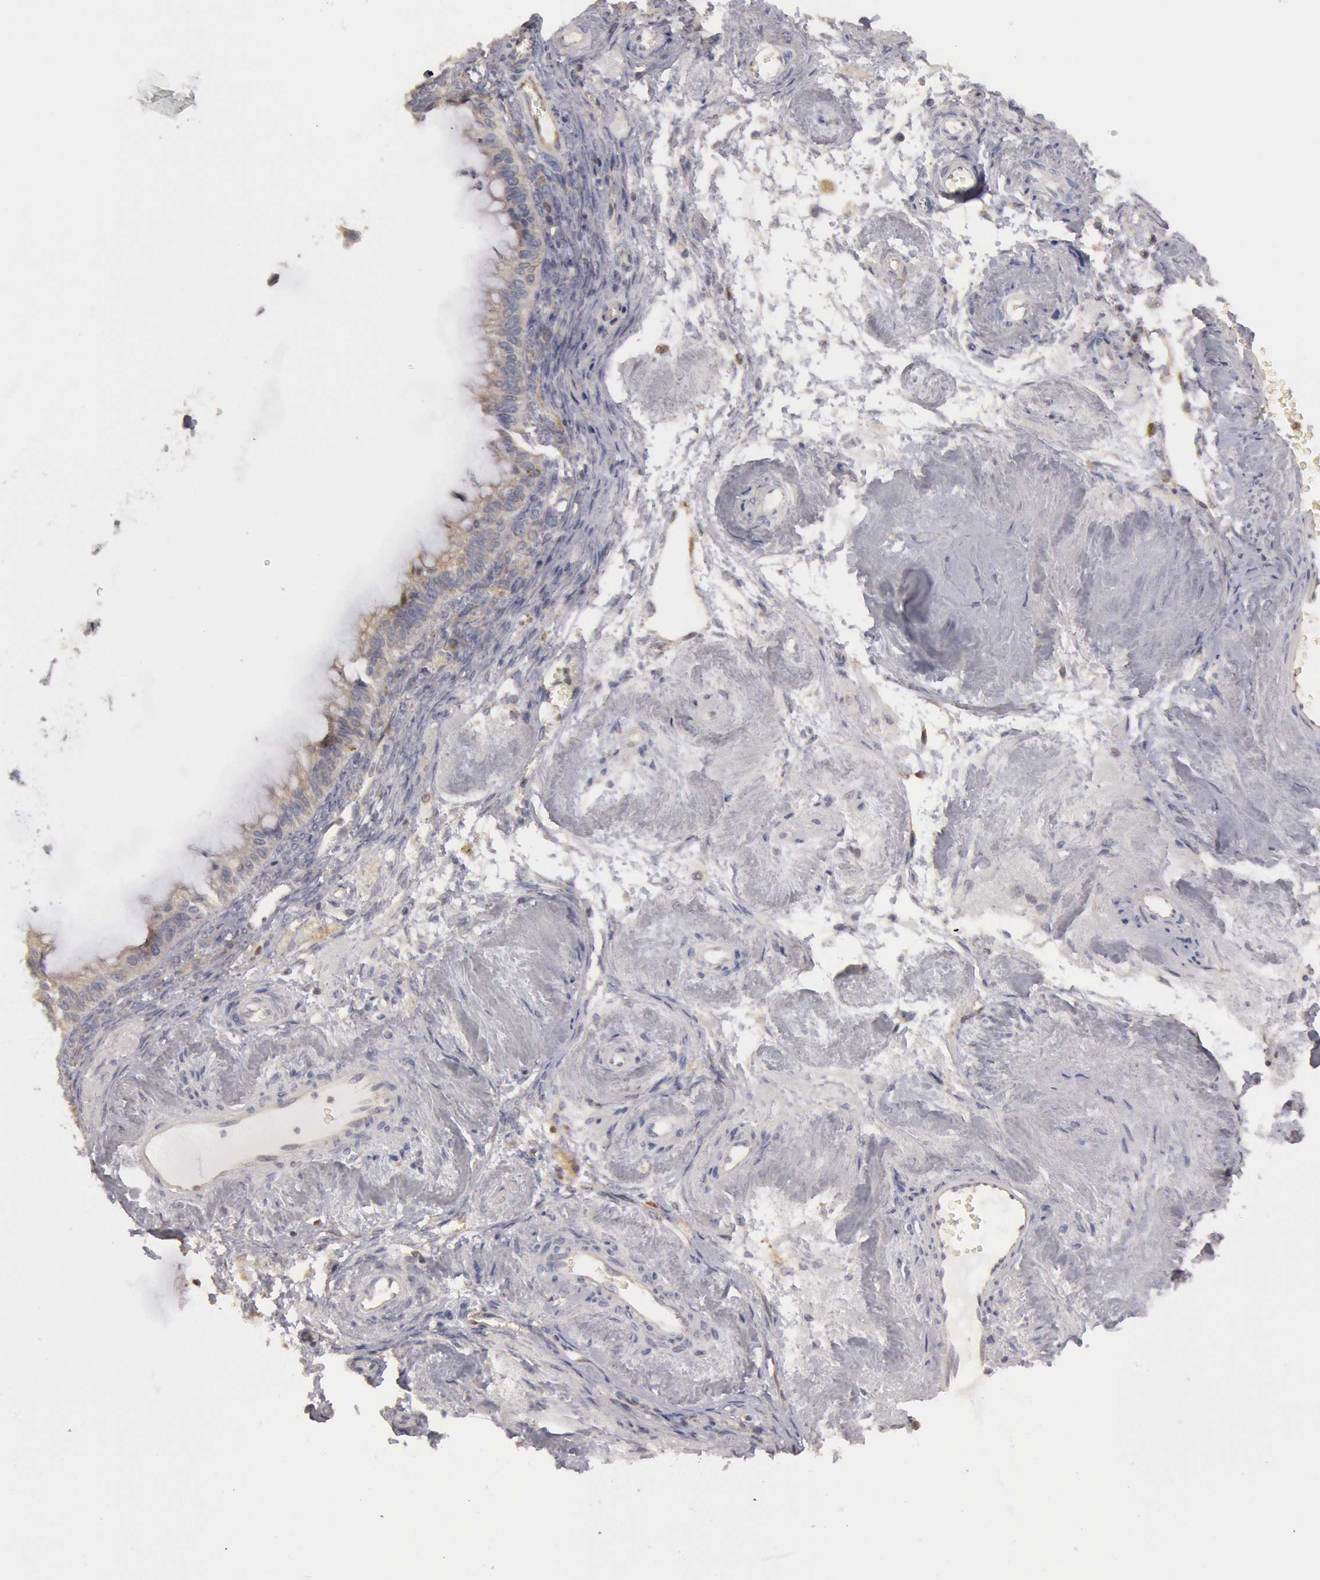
{"staining": {"intensity": "weak", "quantity": ">75%", "location": "cytoplasmic/membranous"}, "tissue": "ovarian cancer", "cell_type": "Tumor cells", "image_type": "cancer", "snomed": [{"axis": "morphology", "description": "Cystadenocarcinoma, mucinous, NOS"}, {"axis": "topography", "description": "Ovary"}], "caption": "Immunohistochemical staining of ovarian cancer (mucinous cystadenocarcinoma) displays low levels of weak cytoplasmic/membranous expression in about >75% of tumor cells. Using DAB (brown) and hematoxylin (blue) stains, captured at high magnification using brightfield microscopy.", "gene": "OSBPL8", "patient": {"sex": "female", "age": 57}}